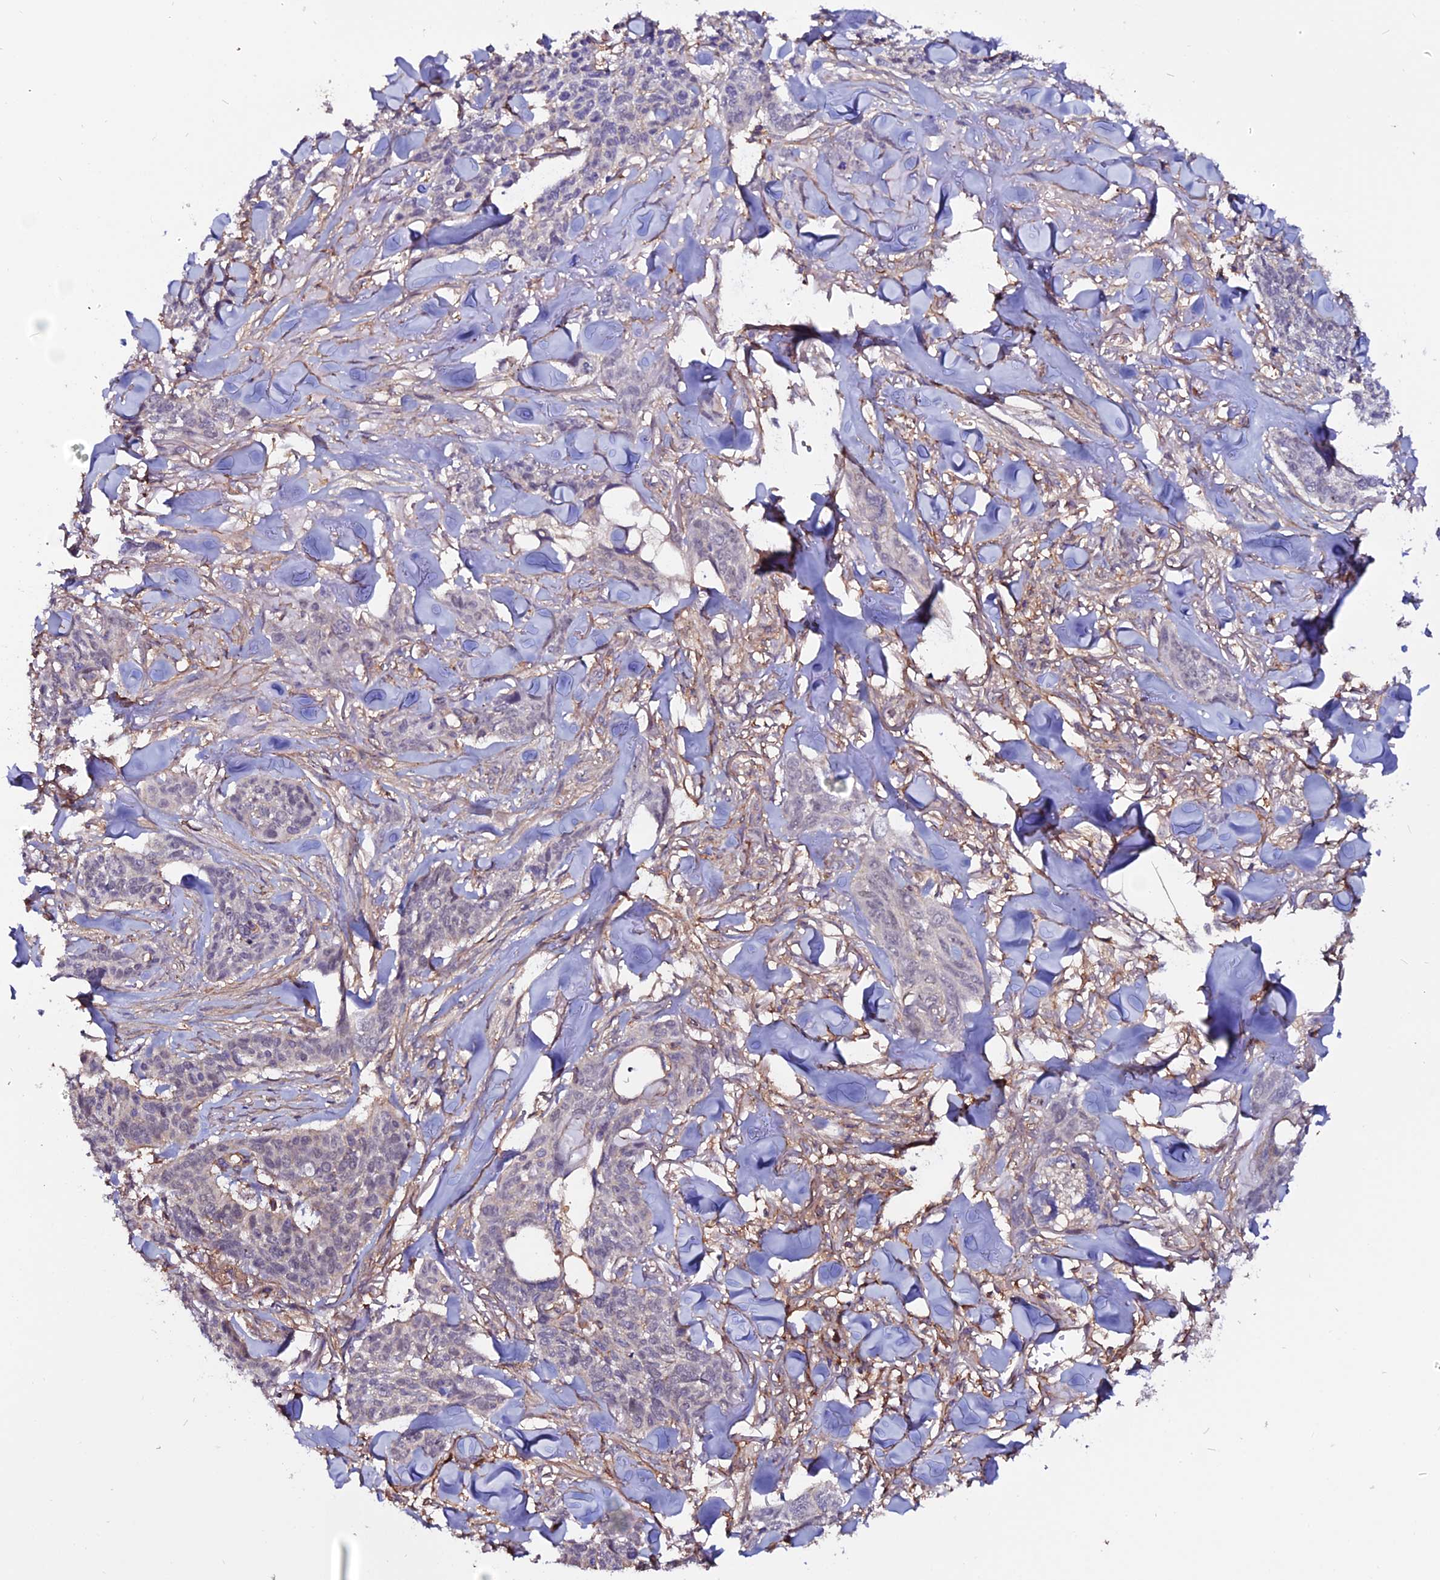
{"staining": {"intensity": "negative", "quantity": "none", "location": "none"}, "tissue": "skin cancer", "cell_type": "Tumor cells", "image_type": "cancer", "snomed": [{"axis": "morphology", "description": "Basal cell carcinoma"}, {"axis": "topography", "description": "Skin"}], "caption": "Immunohistochemistry (IHC) of human basal cell carcinoma (skin) displays no expression in tumor cells. (DAB IHC visualized using brightfield microscopy, high magnification).", "gene": "USP17L15", "patient": {"sex": "male", "age": 86}}